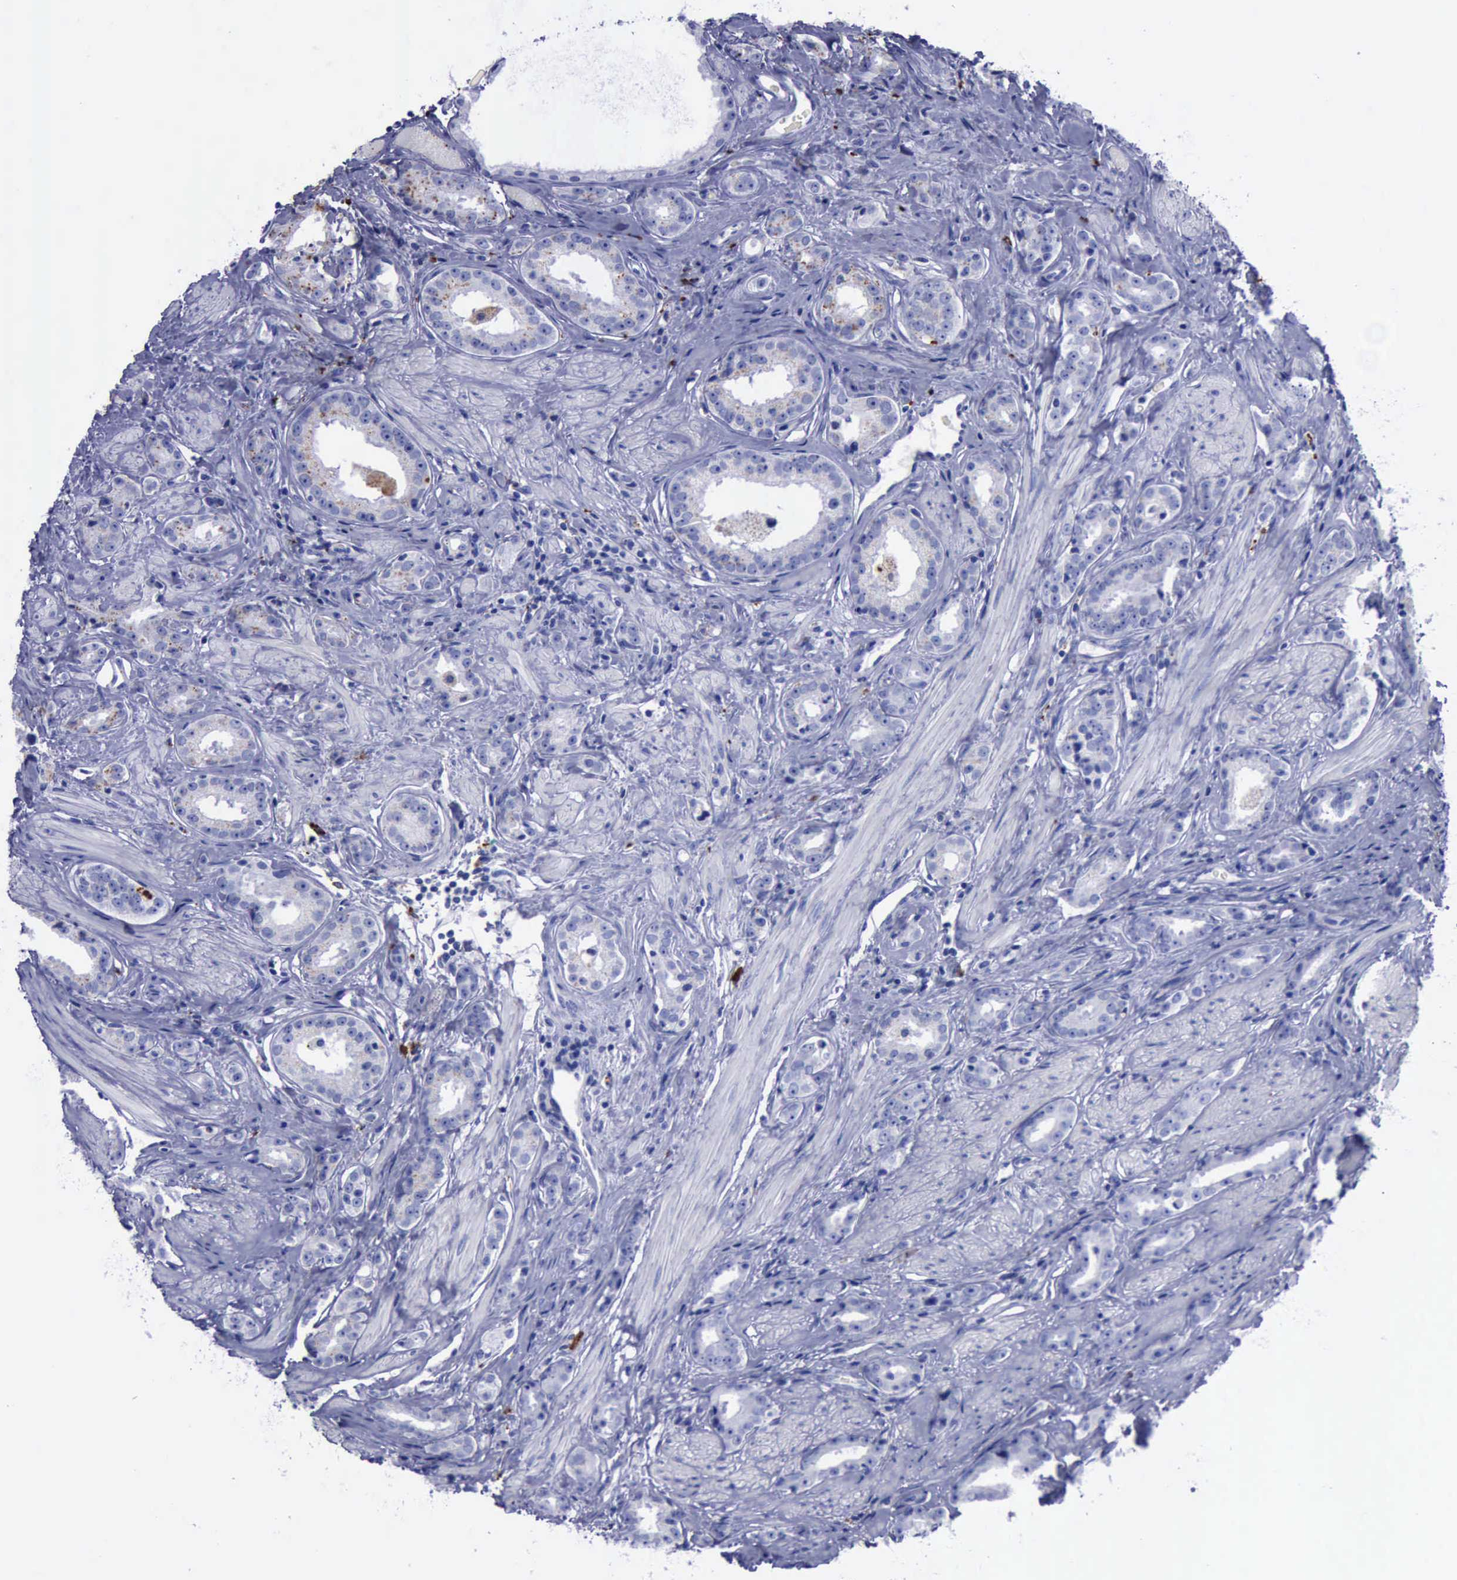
{"staining": {"intensity": "negative", "quantity": "none", "location": "none"}, "tissue": "prostate cancer", "cell_type": "Tumor cells", "image_type": "cancer", "snomed": [{"axis": "morphology", "description": "Adenocarcinoma, Medium grade"}, {"axis": "topography", "description": "Prostate"}], "caption": "The IHC photomicrograph has no significant expression in tumor cells of prostate medium-grade adenocarcinoma tissue. The staining was performed using DAB (3,3'-diaminobenzidine) to visualize the protein expression in brown, while the nuclei were stained in blue with hematoxylin (Magnification: 20x).", "gene": "CTSD", "patient": {"sex": "male", "age": 53}}